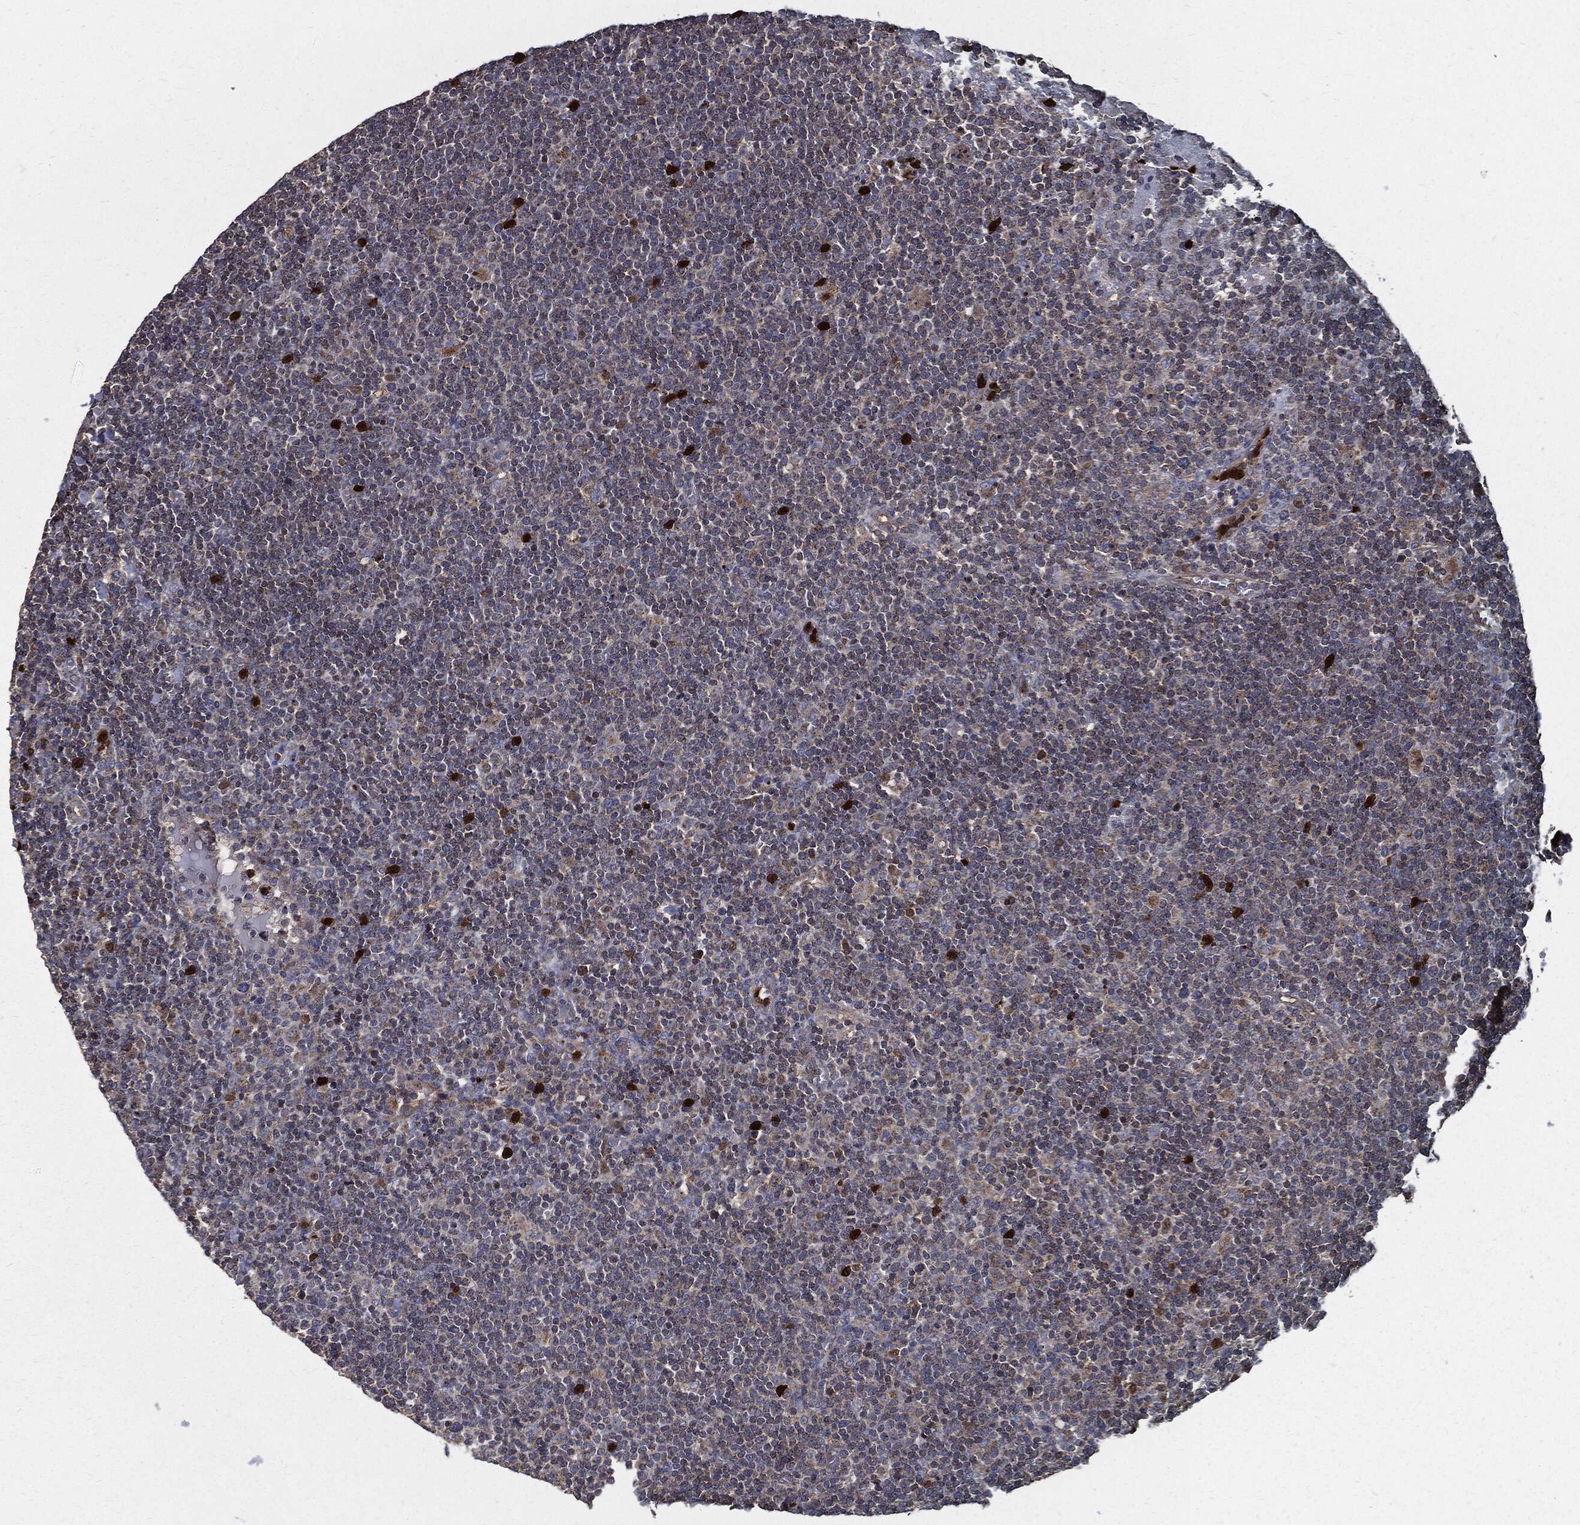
{"staining": {"intensity": "moderate", "quantity": "25%-75%", "location": "cytoplasmic/membranous"}, "tissue": "lymphoma", "cell_type": "Tumor cells", "image_type": "cancer", "snomed": [{"axis": "morphology", "description": "Malignant lymphoma, non-Hodgkin's type, High grade"}, {"axis": "topography", "description": "Lymph node"}], "caption": "Tumor cells reveal moderate cytoplasmic/membranous expression in approximately 25%-75% of cells in lymphoma. The staining was performed using DAB (3,3'-diaminobenzidine), with brown indicating positive protein expression. Nuclei are stained blue with hematoxylin.", "gene": "PDCD6IP", "patient": {"sex": "male", "age": 61}}